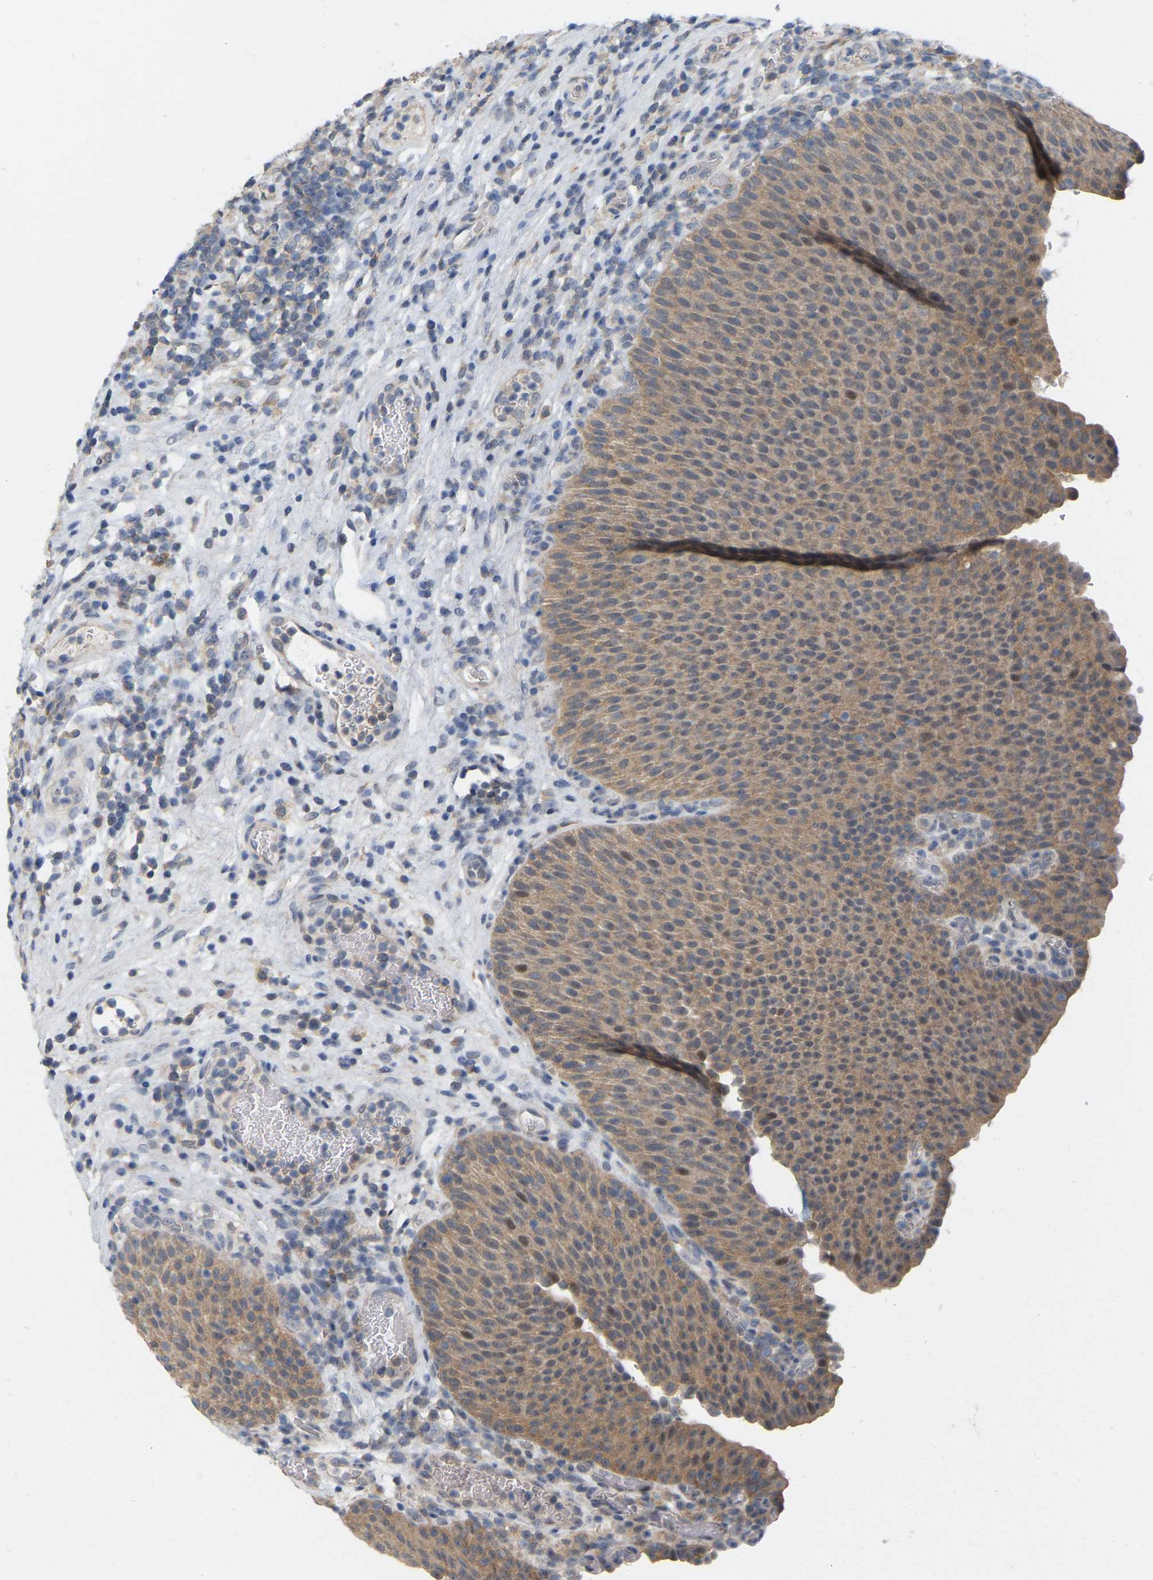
{"staining": {"intensity": "moderate", "quantity": ">75%", "location": "cytoplasmic/membranous"}, "tissue": "urothelial cancer", "cell_type": "Tumor cells", "image_type": "cancer", "snomed": [{"axis": "morphology", "description": "Urothelial carcinoma, High grade"}, {"axis": "topography", "description": "Urinary bladder"}], "caption": "A medium amount of moderate cytoplasmic/membranous positivity is appreciated in approximately >75% of tumor cells in high-grade urothelial carcinoma tissue.", "gene": "WIPI2", "patient": {"sex": "male", "age": 74}}